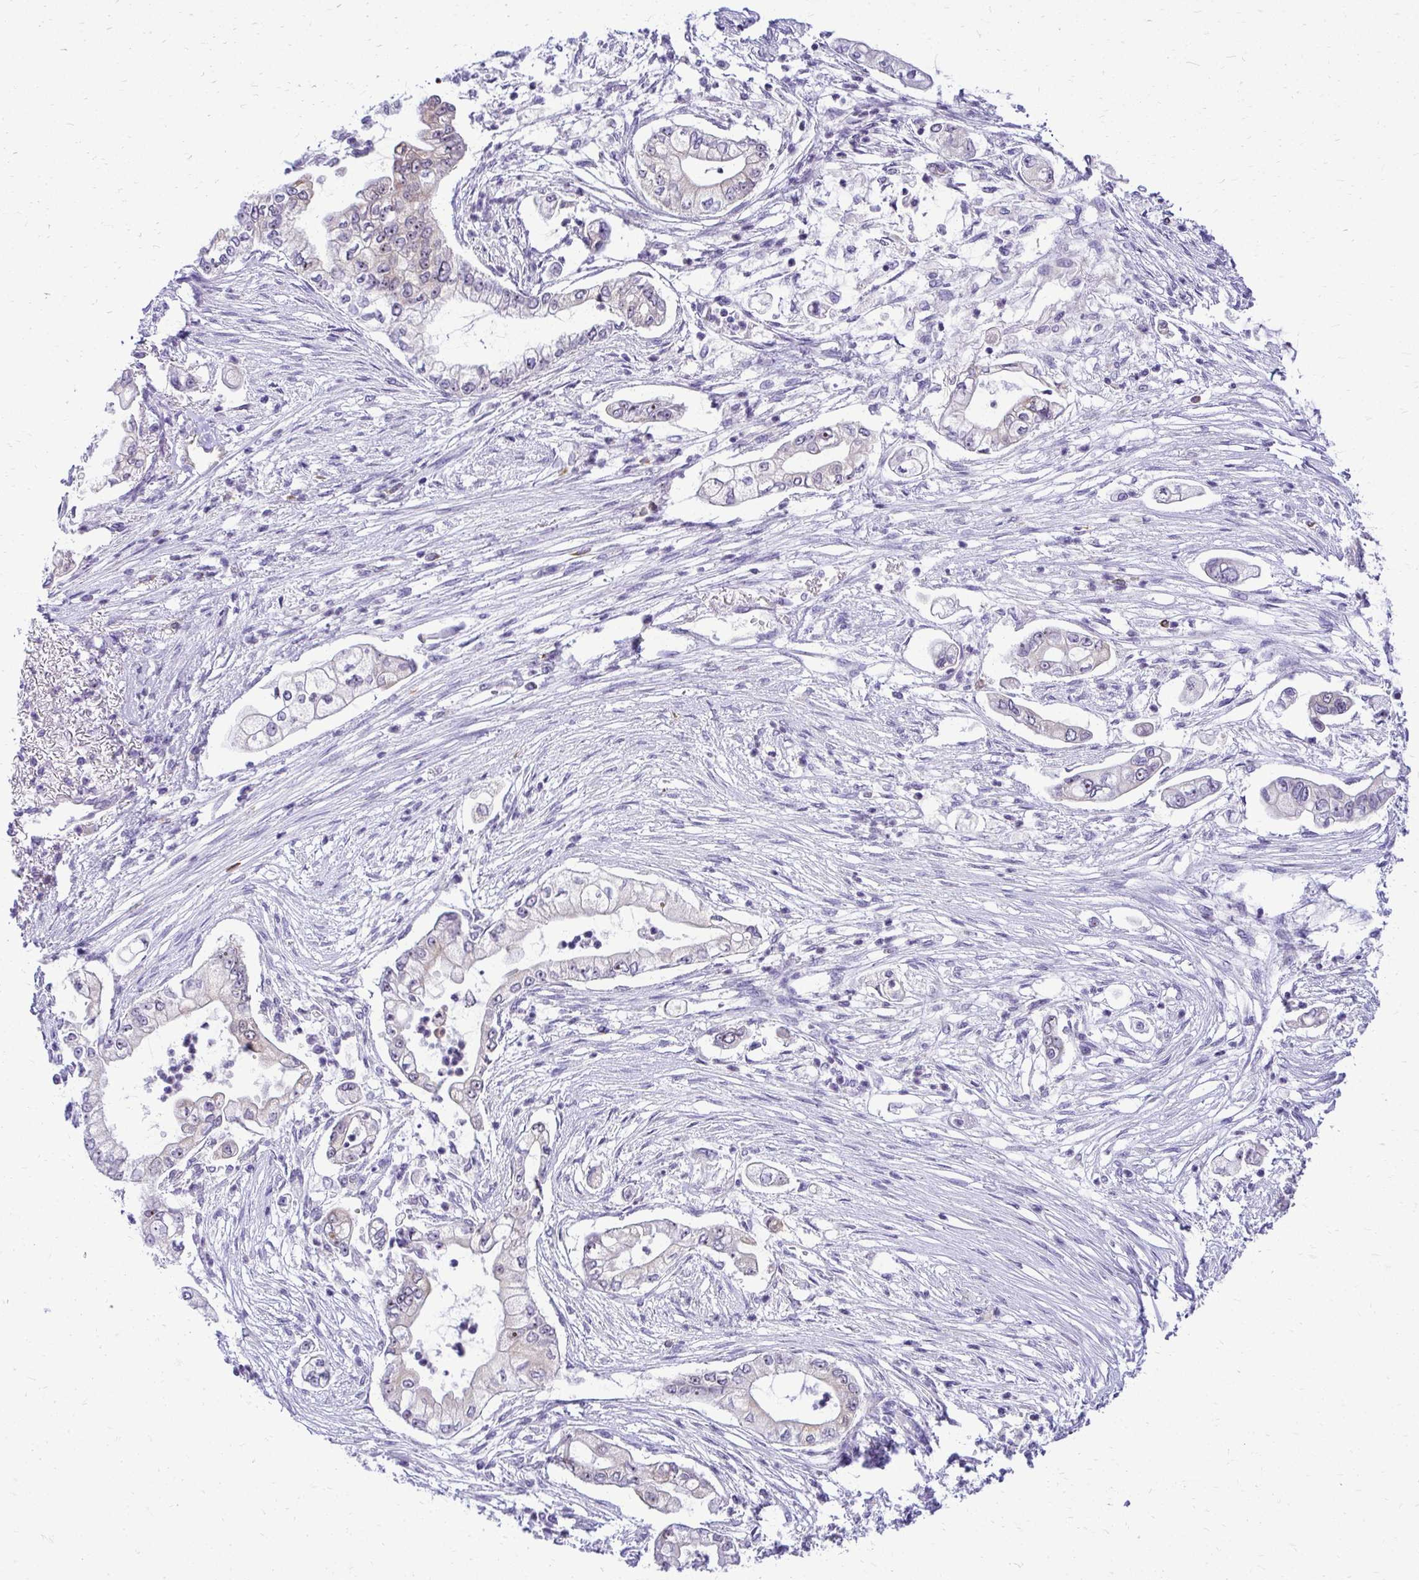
{"staining": {"intensity": "negative", "quantity": "none", "location": "none"}, "tissue": "pancreatic cancer", "cell_type": "Tumor cells", "image_type": "cancer", "snomed": [{"axis": "morphology", "description": "Adenocarcinoma, NOS"}, {"axis": "topography", "description": "Pancreas"}], "caption": "Tumor cells show no significant staining in pancreatic cancer (adenocarcinoma). (Immunohistochemistry, brightfield microscopy, high magnification).", "gene": "NIFK", "patient": {"sex": "female", "age": 69}}